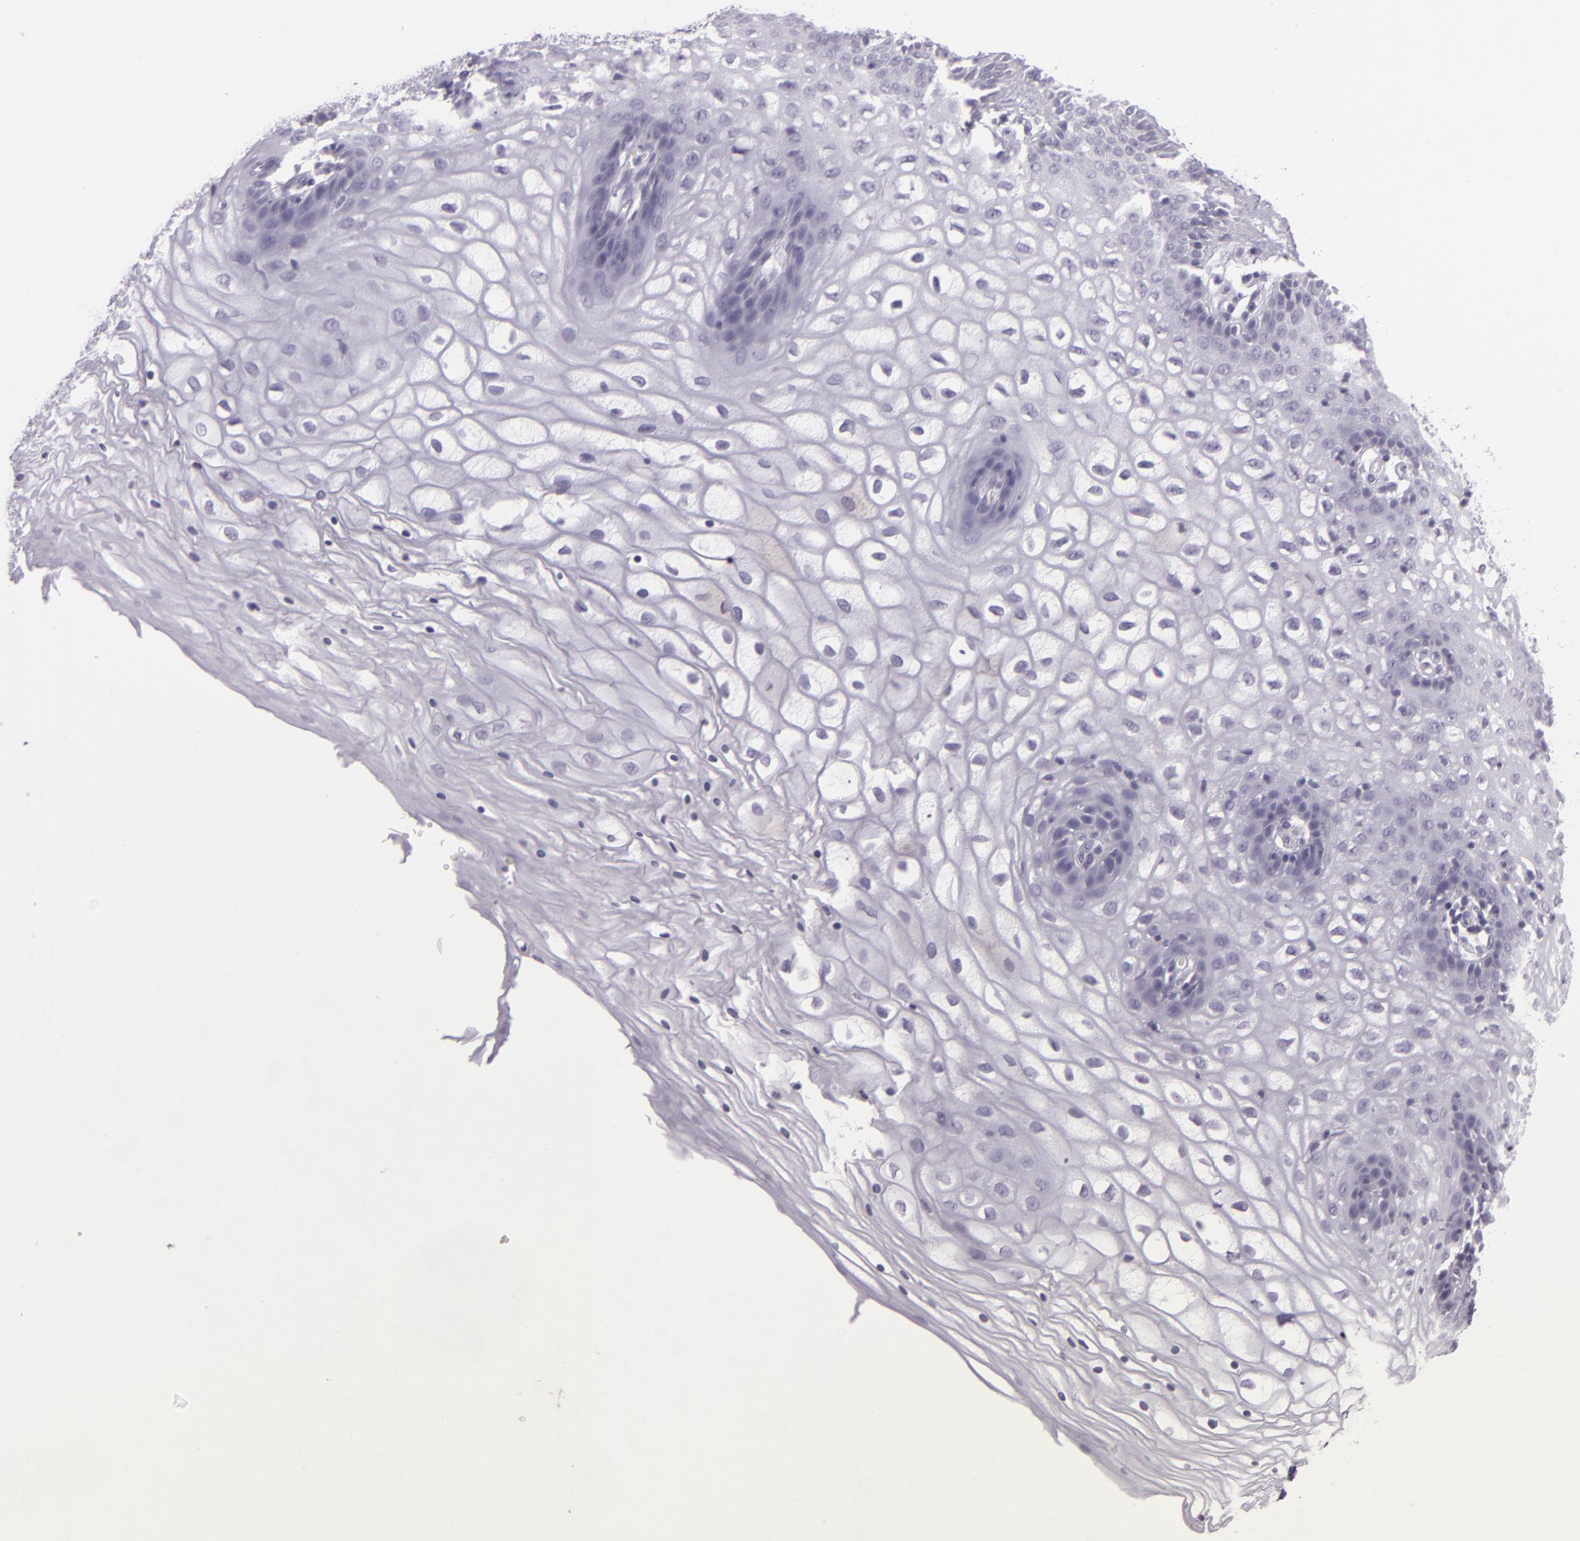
{"staining": {"intensity": "negative", "quantity": "none", "location": "none"}, "tissue": "vagina", "cell_type": "Squamous epithelial cells", "image_type": "normal", "snomed": [{"axis": "morphology", "description": "Normal tissue, NOS"}, {"axis": "topography", "description": "Vagina"}], "caption": "A histopathology image of human vagina is negative for staining in squamous epithelial cells. The staining was performed using DAB (3,3'-diaminobenzidine) to visualize the protein expression in brown, while the nuclei were stained in blue with hematoxylin (Magnification: 20x).", "gene": "MUC6", "patient": {"sex": "female", "age": 34}}